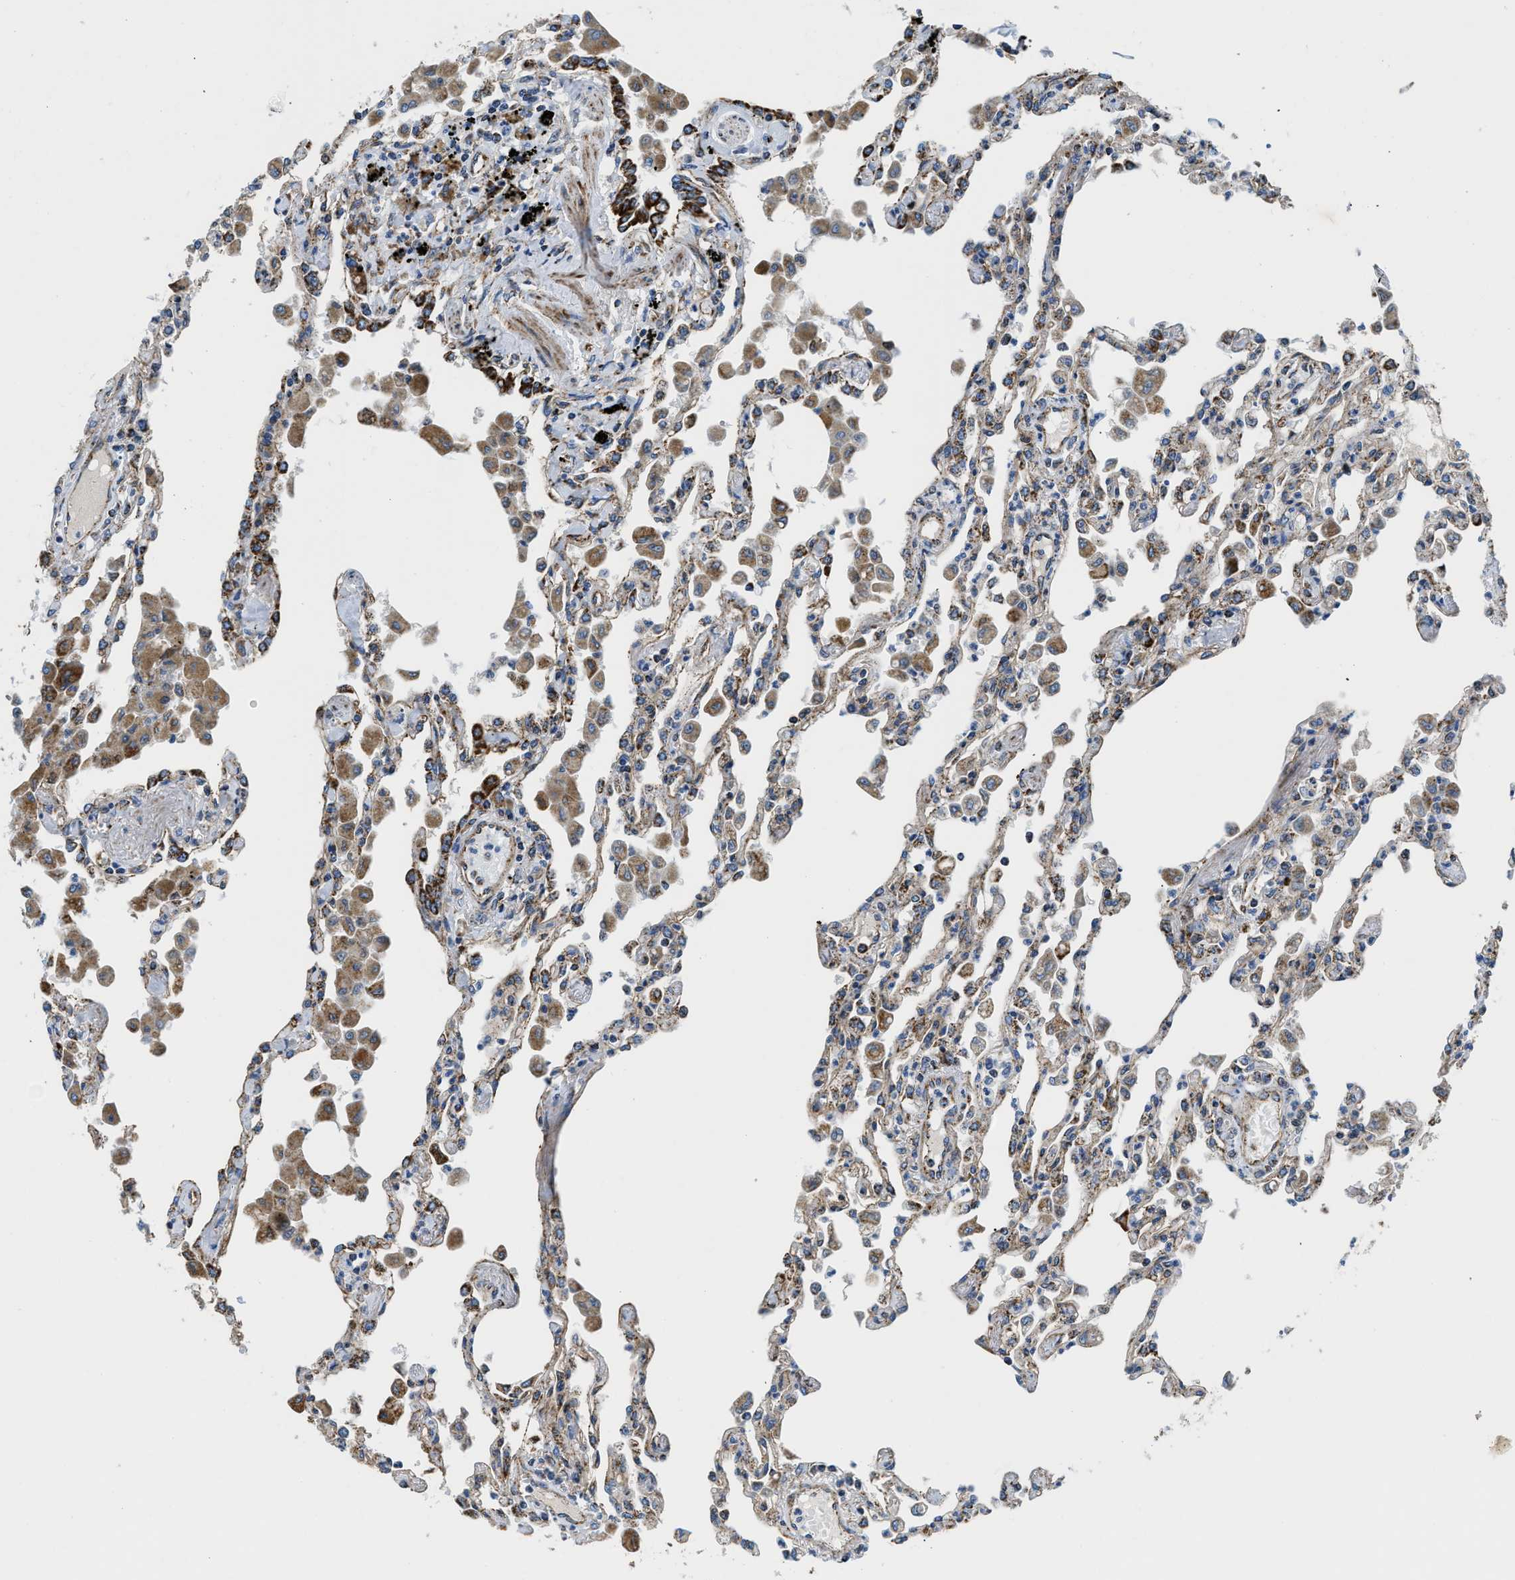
{"staining": {"intensity": "moderate", "quantity": ">75%", "location": "cytoplasmic/membranous"}, "tissue": "lung", "cell_type": "Alveolar cells", "image_type": "normal", "snomed": [{"axis": "morphology", "description": "Normal tissue, NOS"}, {"axis": "topography", "description": "Bronchus"}, {"axis": "topography", "description": "Lung"}], "caption": "Protein staining of unremarkable lung displays moderate cytoplasmic/membranous staining in approximately >75% of alveolar cells. The staining was performed using DAB (3,3'-diaminobenzidine), with brown indicating positive protein expression. Nuclei are stained blue with hematoxylin.", "gene": "STK33", "patient": {"sex": "female", "age": 49}}